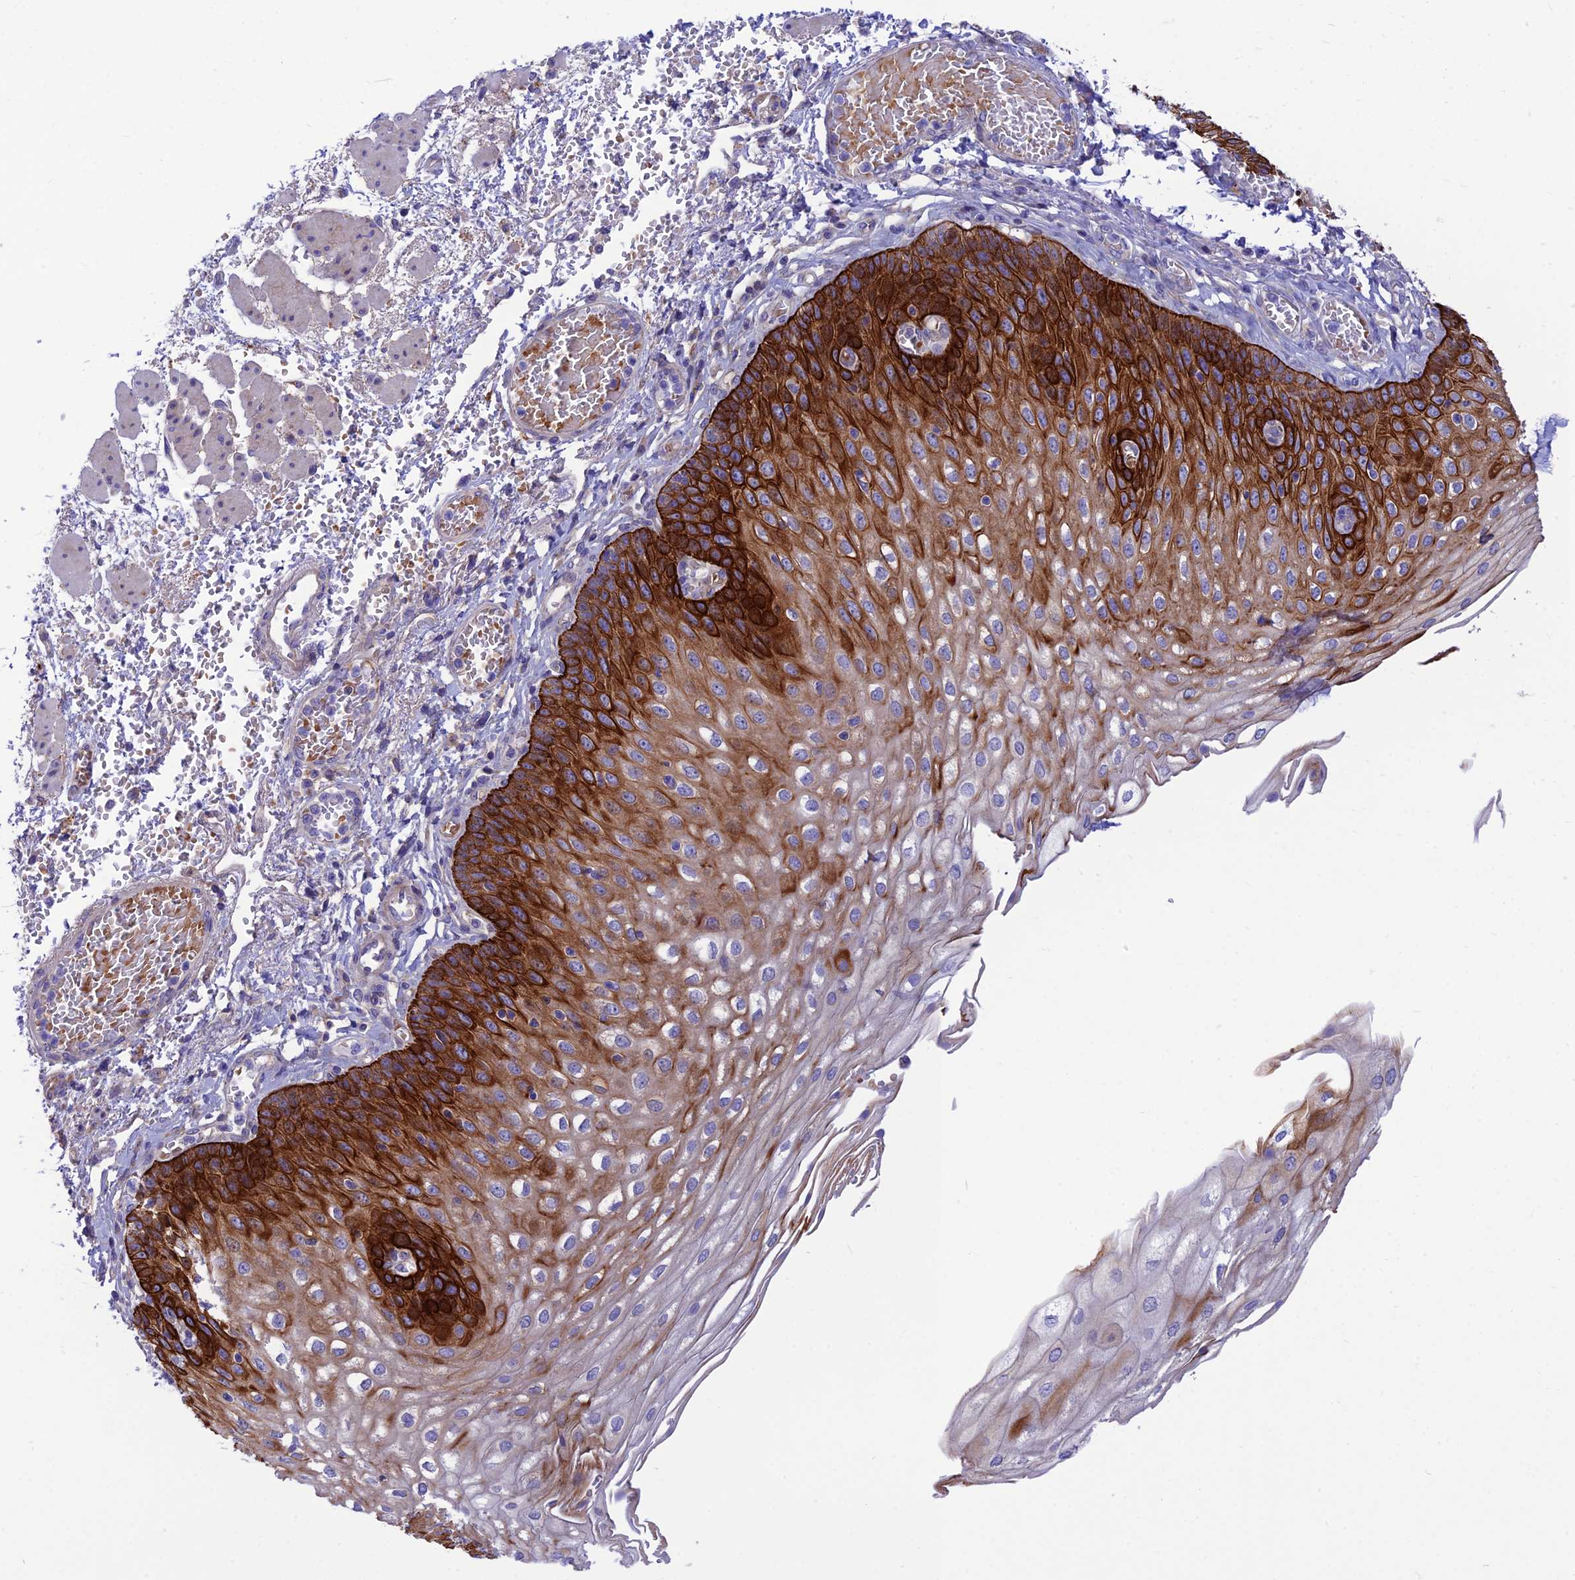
{"staining": {"intensity": "strong", "quantity": "25%-75%", "location": "cytoplasmic/membranous"}, "tissue": "esophagus", "cell_type": "Squamous epithelial cells", "image_type": "normal", "snomed": [{"axis": "morphology", "description": "Normal tissue, NOS"}, {"axis": "topography", "description": "Esophagus"}], "caption": "Squamous epithelial cells reveal high levels of strong cytoplasmic/membranous positivity in about 25%-75% of cells in benign esophagus. The staining was performed using DAB (3,3'-diaminobenzidine) to visualize the protein expression in brown, while the nuclei were stained in blue with hematoxylin (Magnification: 20x).", "gene": "CCDC157", "patient": {"sex": "male", "age": 81}}